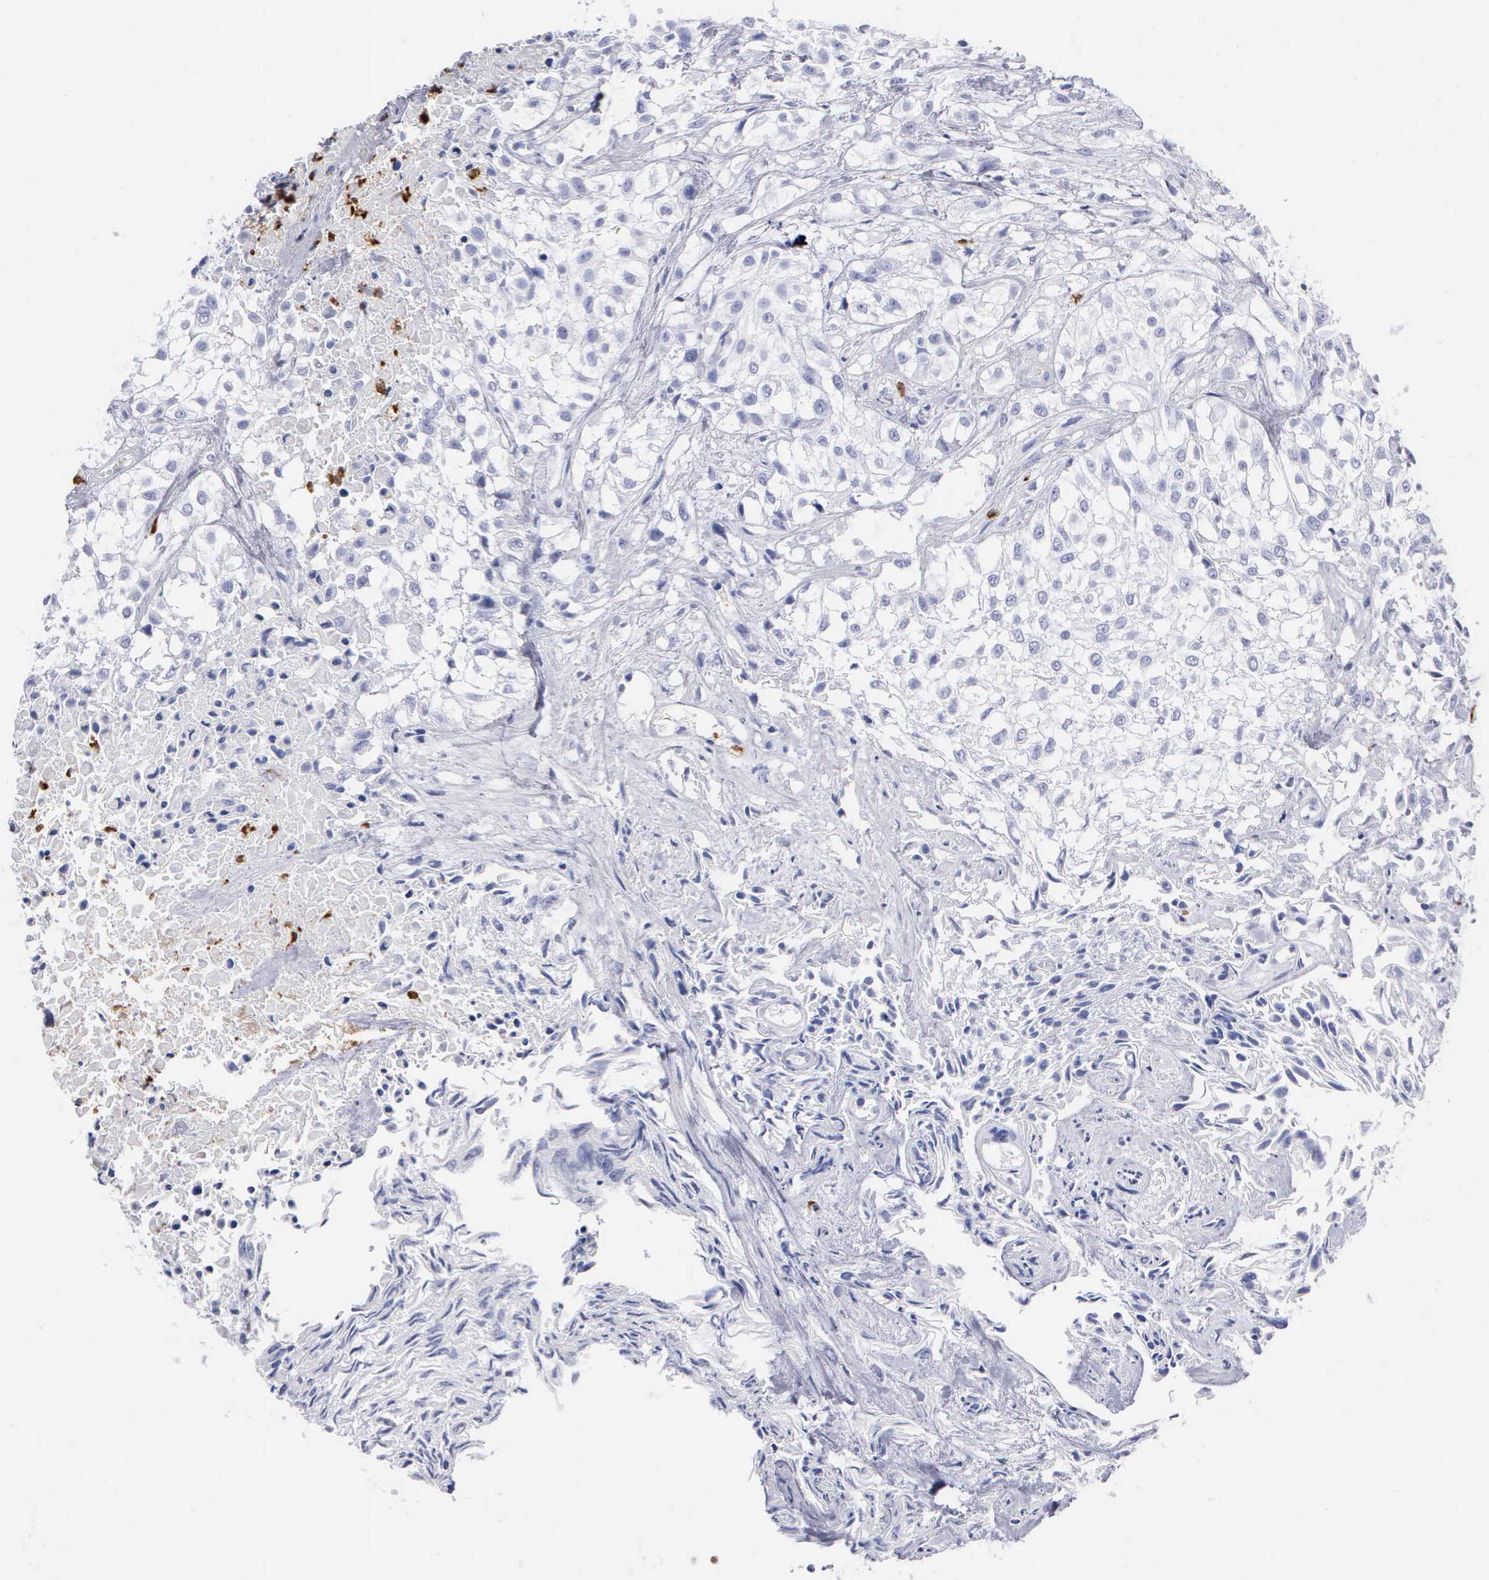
{"staining": {"intensity": "negative", "quantity": "none", "location": "none"}, "tissue": "urothelial cancer", "cell_type": "Tumor cells", "image_type": "cancer", "snomed": [{"axis": "morphology", "description": "Urothelial carcinoma, High grade"}, {"axis": "topography", "description": "Urinary bladder"}], "caption": "Histopathology image shows no significant protein expression in tumor cells of urothelial carcinoma (high-grade).", "gene": "CTSG", "patient": {"sex": "male", "age": 56}}